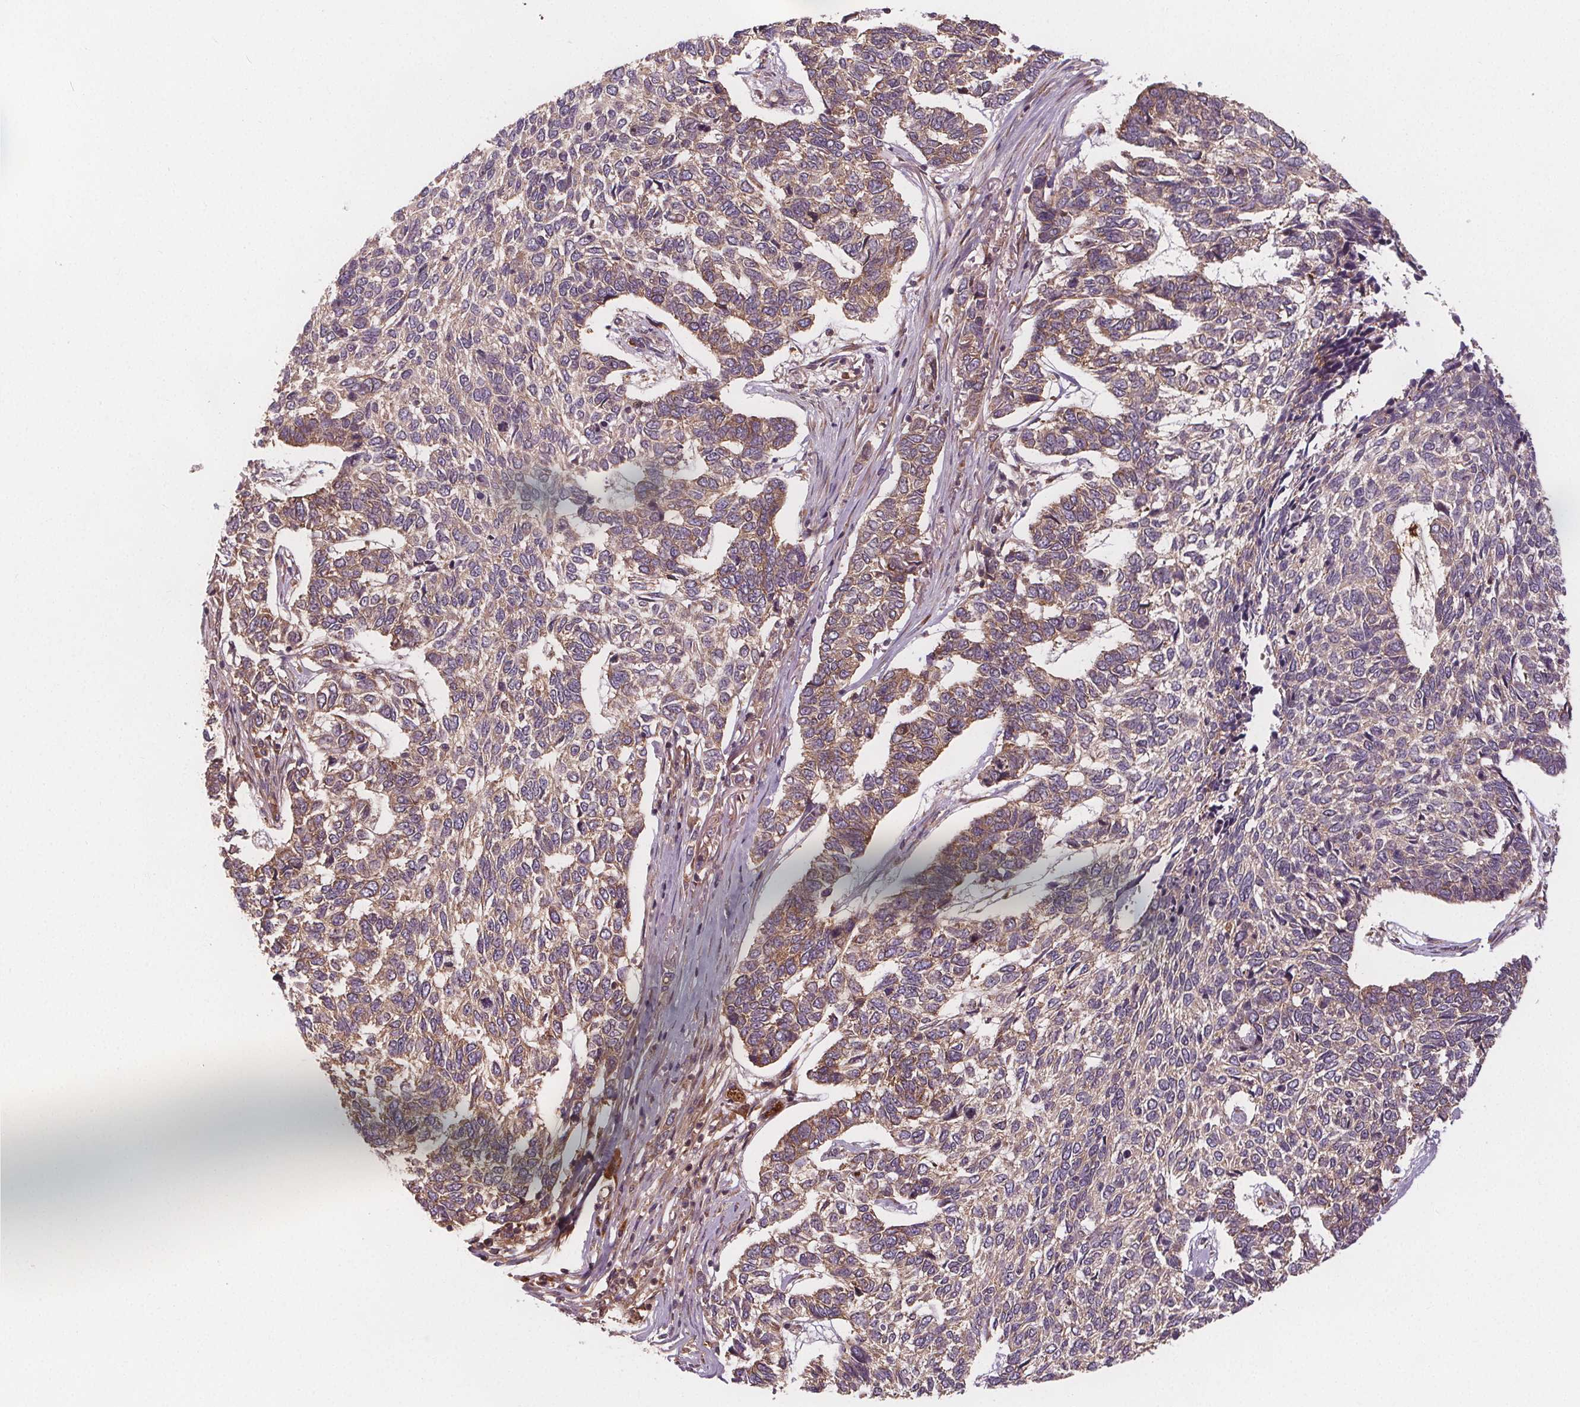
{"staining": {"intensity": "weak", "quantity": "25%-75%", "location": "cytoplasmic/membranous"}, "tissue": "skin cancer", "cell_type": "Tumor cells", "image_type": "cancer", "snomed": [{"axis": "morphology", "description": "Basal cell carcinoma"}, {"axis": "topography", "description": "Skin"}], "caption": "Immunohistochemistry (IHC) (DAB) staining of human basal cell carcinoma (skin) reveals weak cytoplasmic/membranous protein expression in about 25%-75% of tumor cells.", "gene": "EIF3D", "patient": {"sex": "female", "age": 65}}